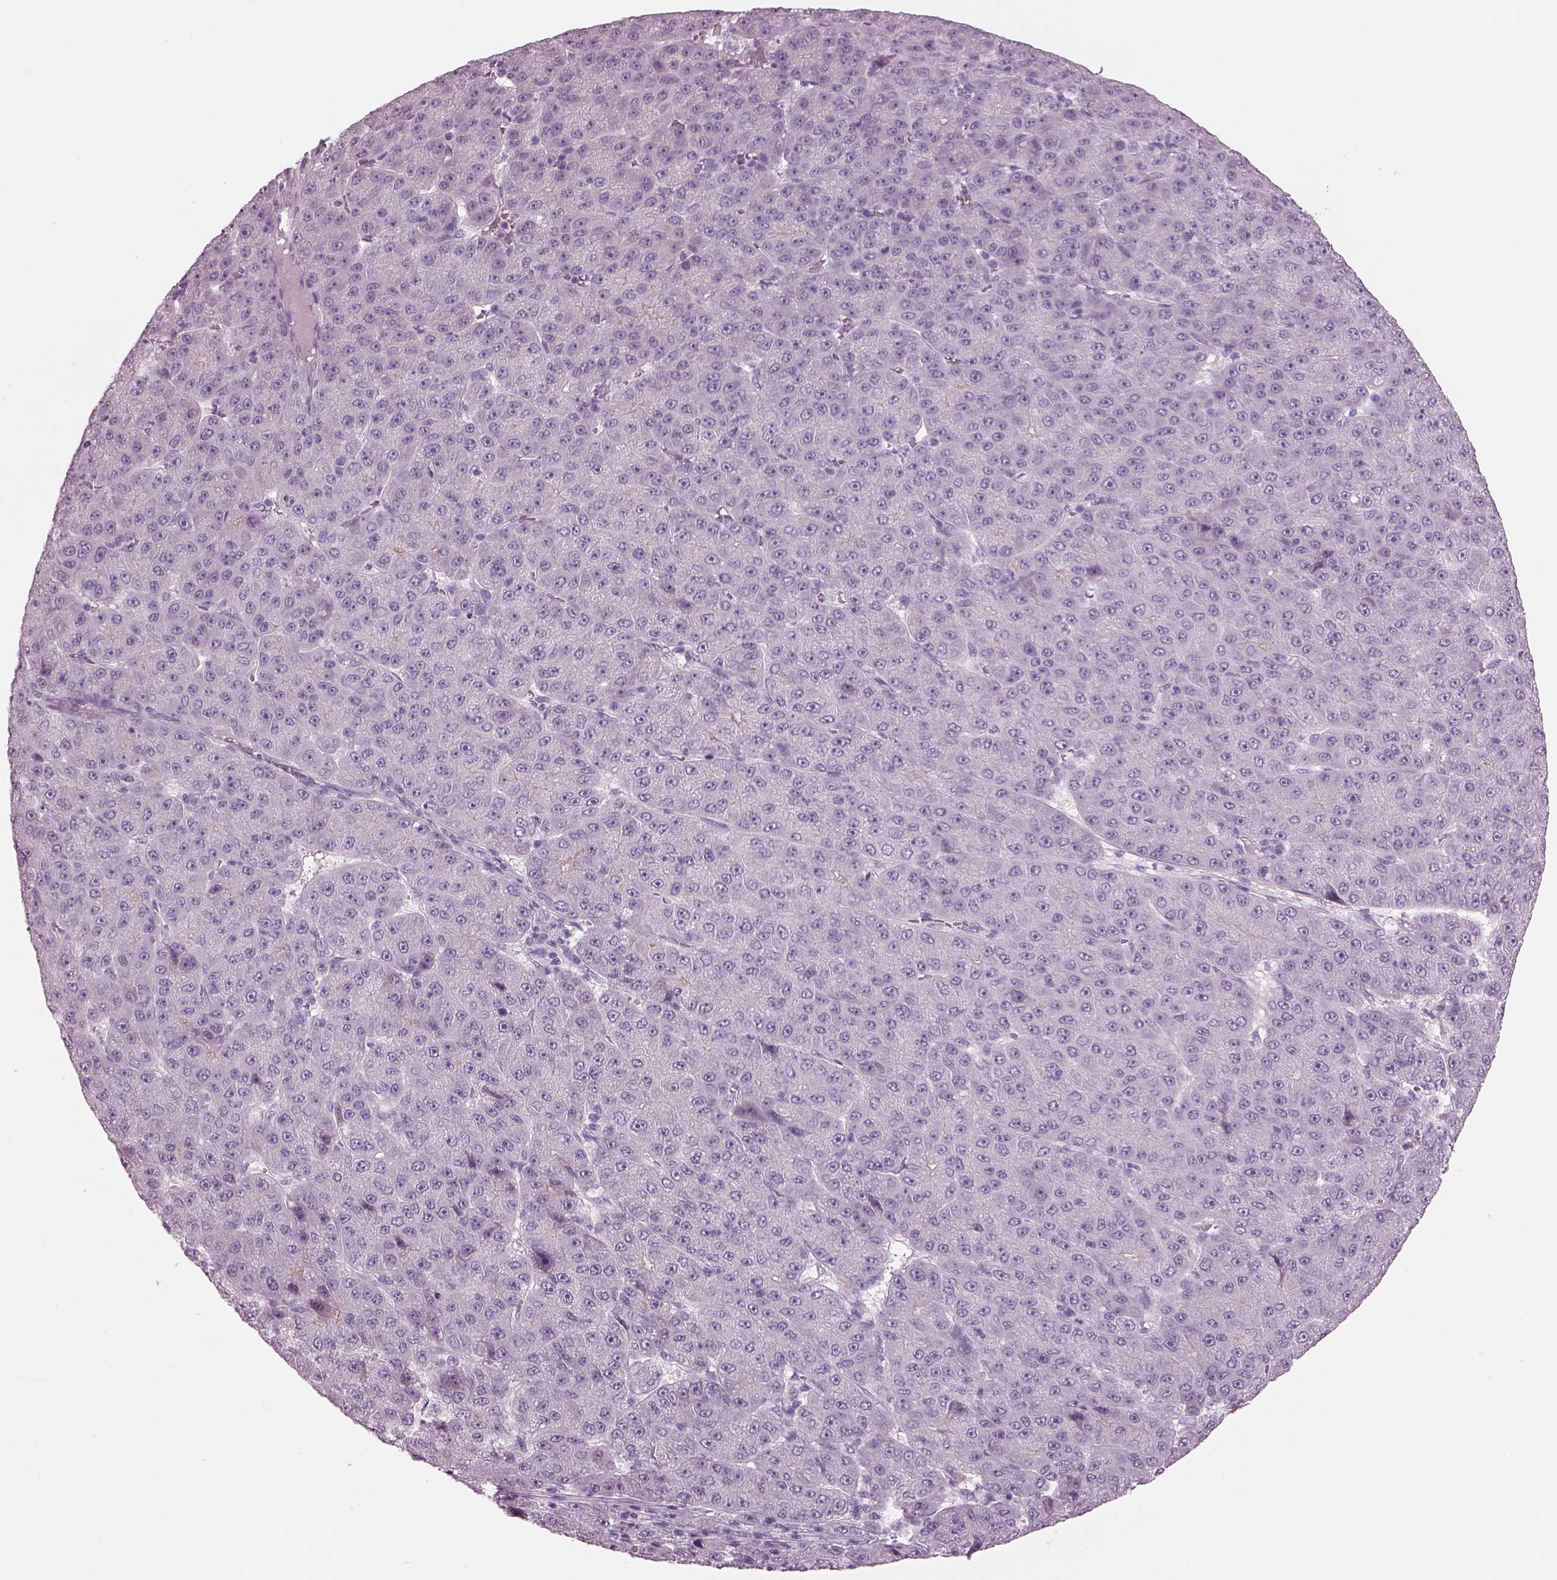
{"staining": {"intensity": "negative", "quantity": "none", "location": "none"}, "tissue": "liver cancer", "cell_type": "Tumor cells", "image_type": "cancer", "snomed": [{"axis": "morphology", "description": "Carcinoma, Hepatocellular, NOS"}, {"axis": "topography", "description": "Liver"}], "caption": "Micrograph shows no protein positivity in tumor cells of hepatocellular carcinoma (liver) tissue. (Stains: DAB (3,3'-diaminobenzidine) immunohistochemistry with hematoxylin counter stain, Microscopy: brightfield microscopy at high magnification).", "gene": "HYDIN", "patient": {"sex": "male", "age": 67}}